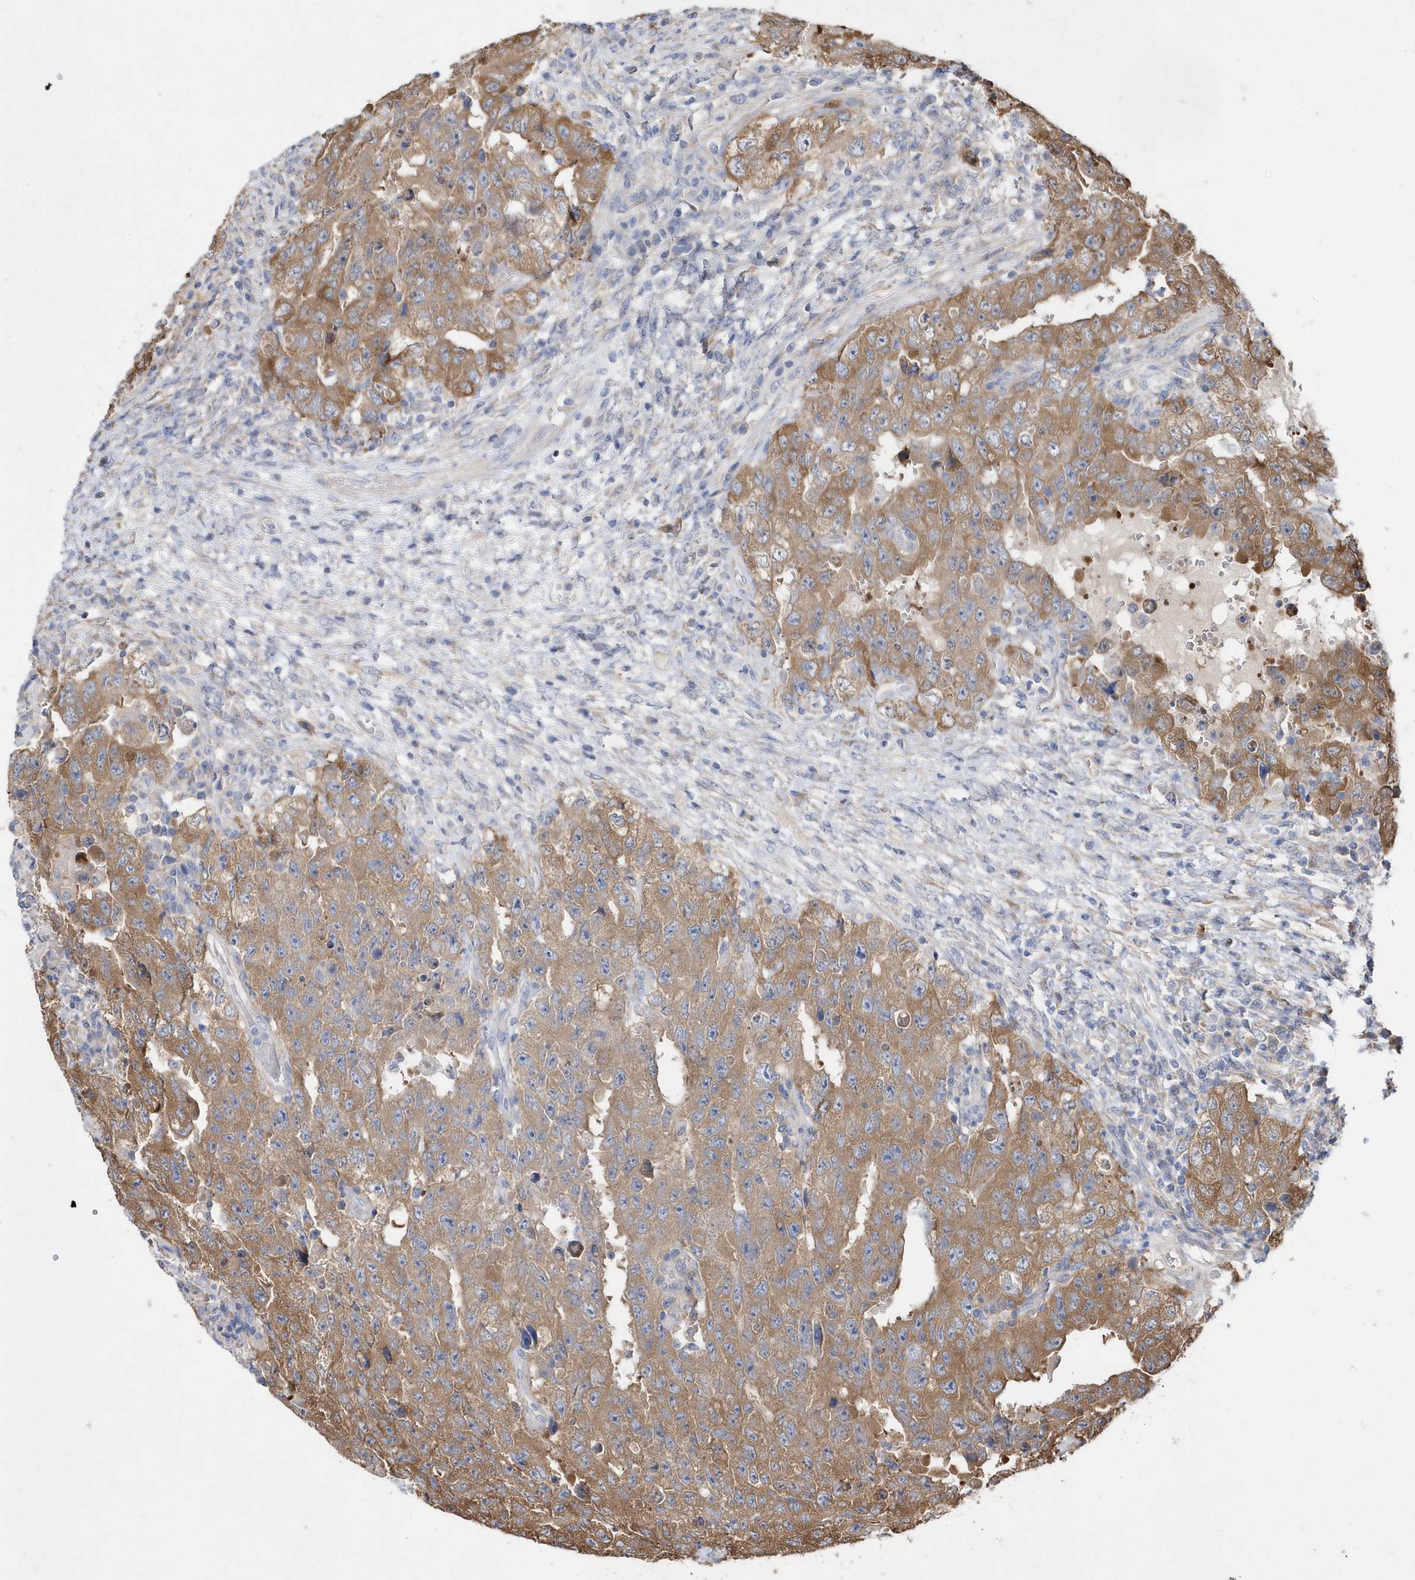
{"staining": {"intensity": "moderate", "quantity": ">75%", "location": "cytoplasmic/membranous"}, "tissue": "testis cancer", "cell_type": "Tumor cells", "image_type": "cancer", "snomed": [{"axis": "morphology", "description": "Carcinoma, Embryonal, NOS"}, {"axis": "topography", "description": "Testis"}], "caption": "A brown stain highlights moderate cytoplasmic/membranous expression of a protein in testis cancer tumor cells.", "gene": "JKAMP", "patient": {"sex": "male", "age": 26}}